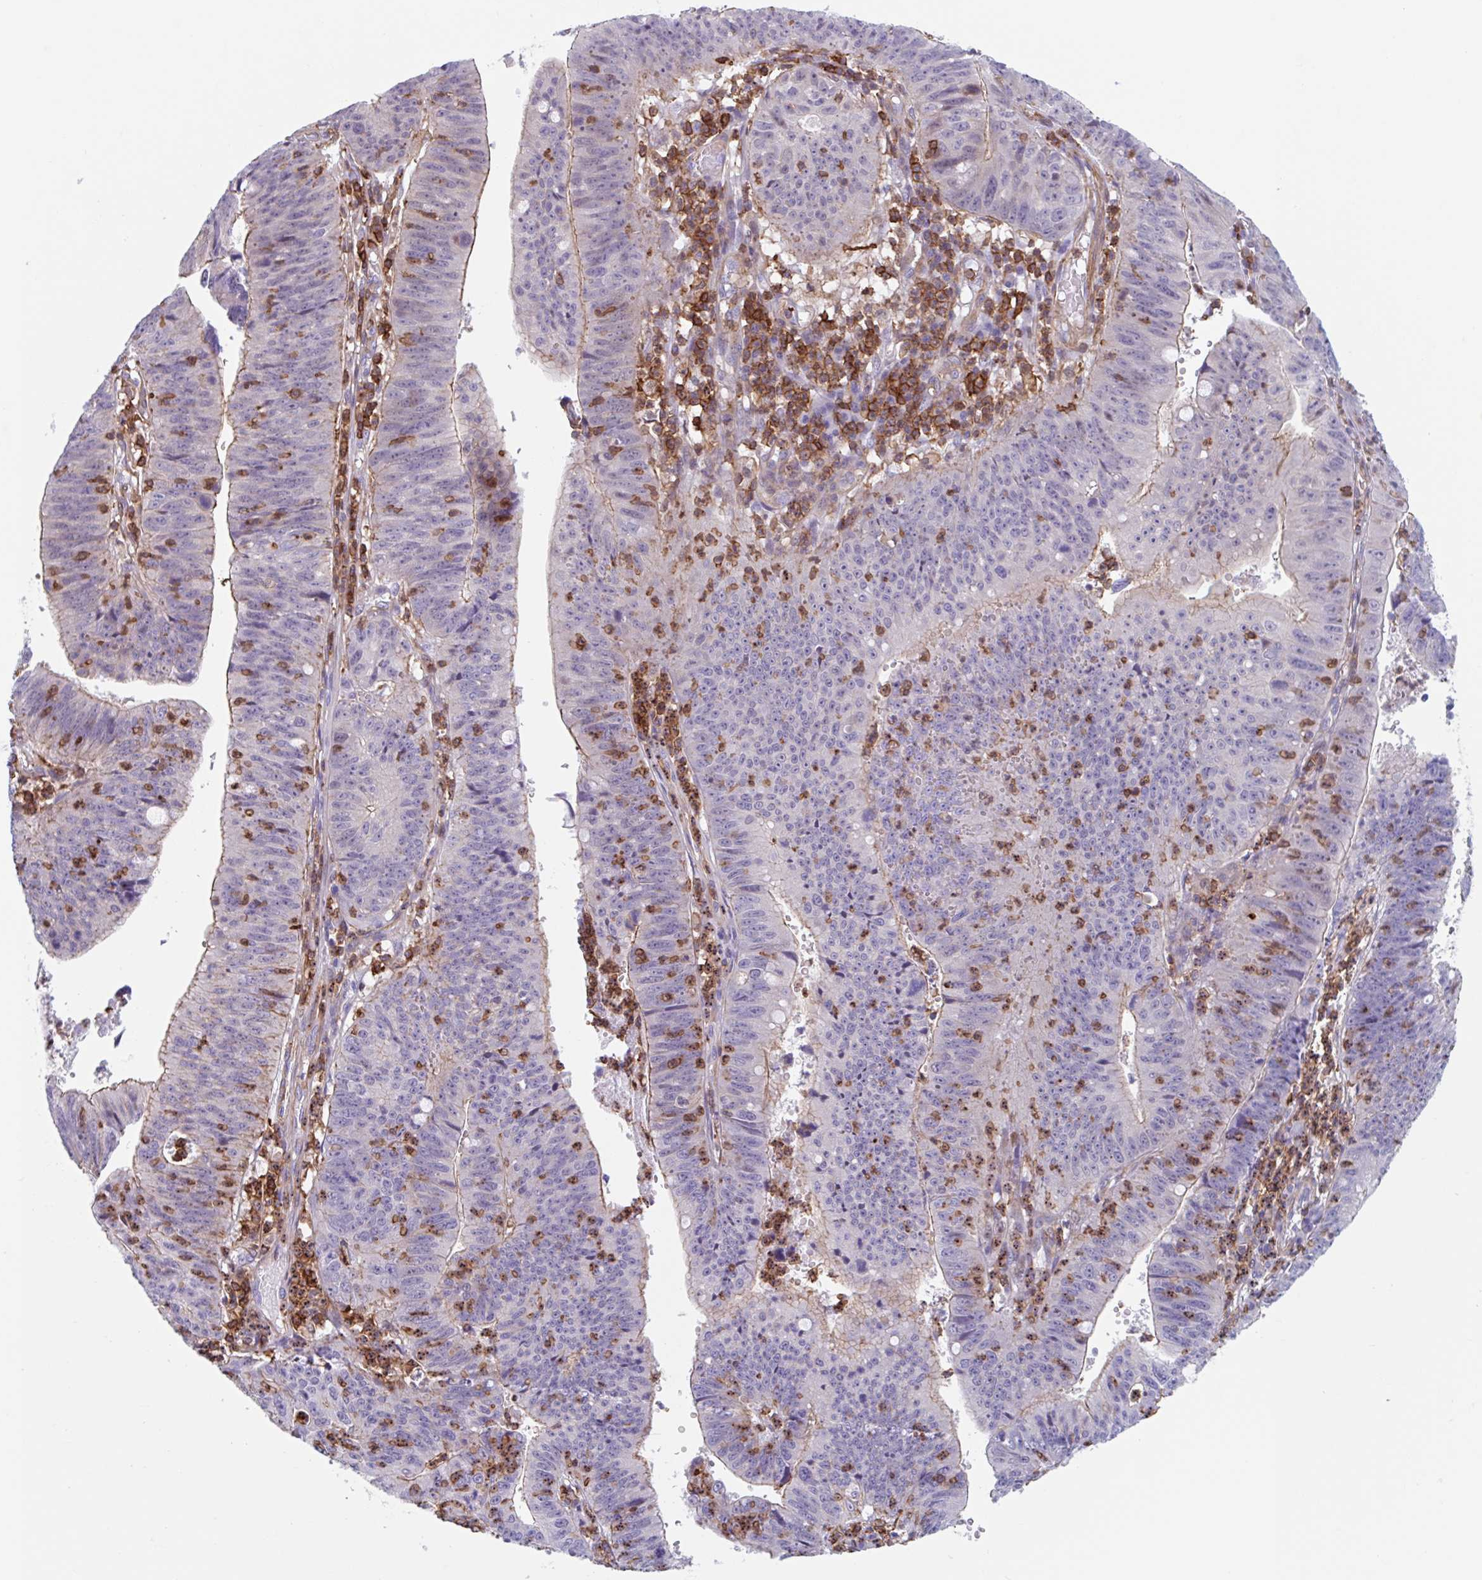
{"staining": {"intensity": "weak", "quantity": "25%-75%", "location": "cytoplasmic/membranous"}, "tissue": "stomach cancer", "cell_type": "Tumor cells", "image_type": "cancer", "snomed": [{"axis": "morphology", "description": "Adenocarcinoma, NOS"}, {"axis": "topography", "description": "Stomach"}], "caption": "DAB (3,3'-diaminobenzidine) immunohistochemical staining of stomach cancer (adenocarcinoma) shows weak cytoplasmic/membranous protein positivity in approximately 25%-75% of tumor cells. The staining was performed using DAB (3,3'-diaminobenzidine) to visualize the protein expression in brown, while the nuclei were stained in blue with hematoxylin (Magnification: 20x).", "gene": "EFHD1", "patient": {"sex": "male", "age": 59}}